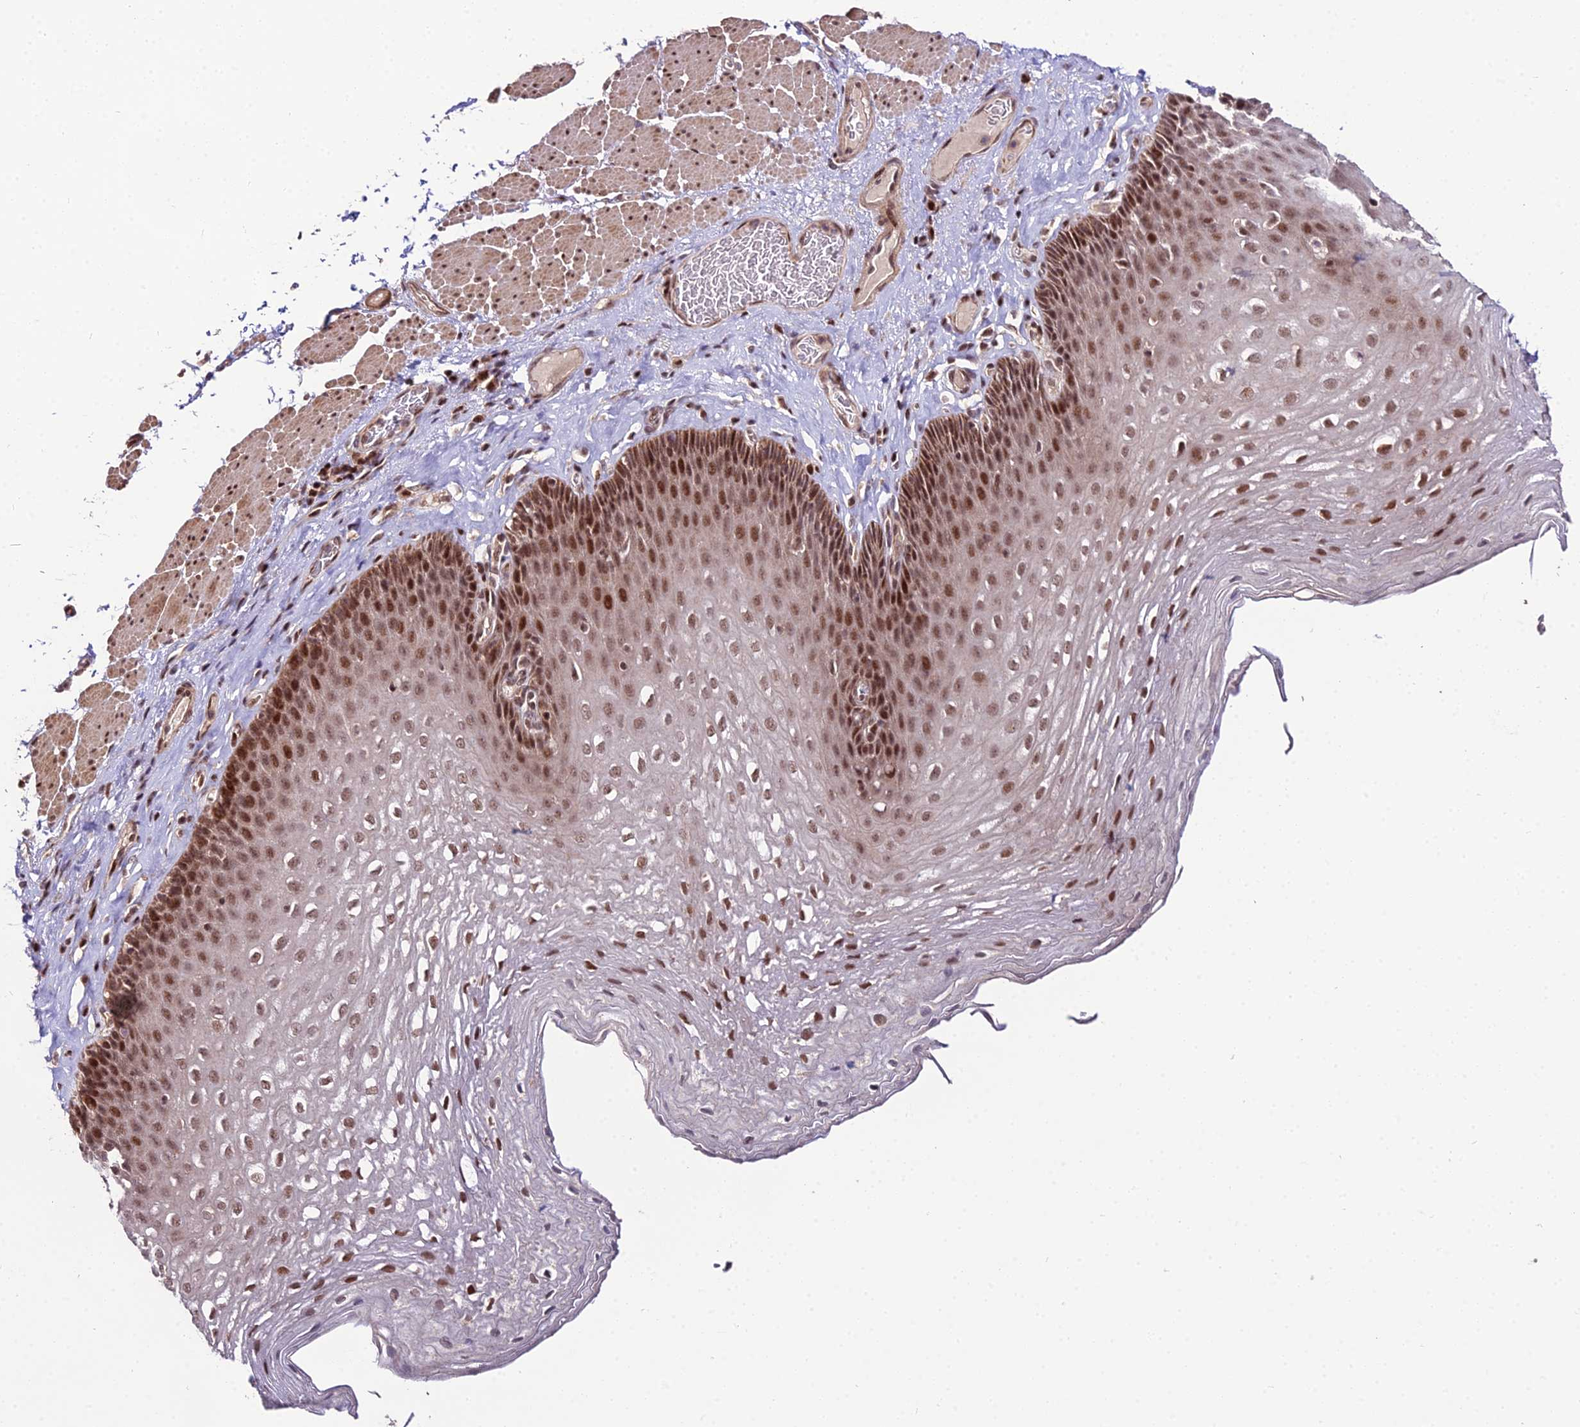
{"staining": {"intensity": "moderate", "quantity": ">75%", "location": "nuclear"}, "tissue": "esophagus", "cell_type": "Squamous epithelial cells", "image_type": "normal", "snomed": [{"axis": "morphology", "description": "Normal tissue, NOS"}, {"axis": "topography", "description": "Esophagus"}], "caption": "A brown stain highlights moderate nuclear positivity of a protein in squamous epithelial cells of benign esophagus.", "gene": "CIB3", "patient": {"sex": "female", "age": 66}}